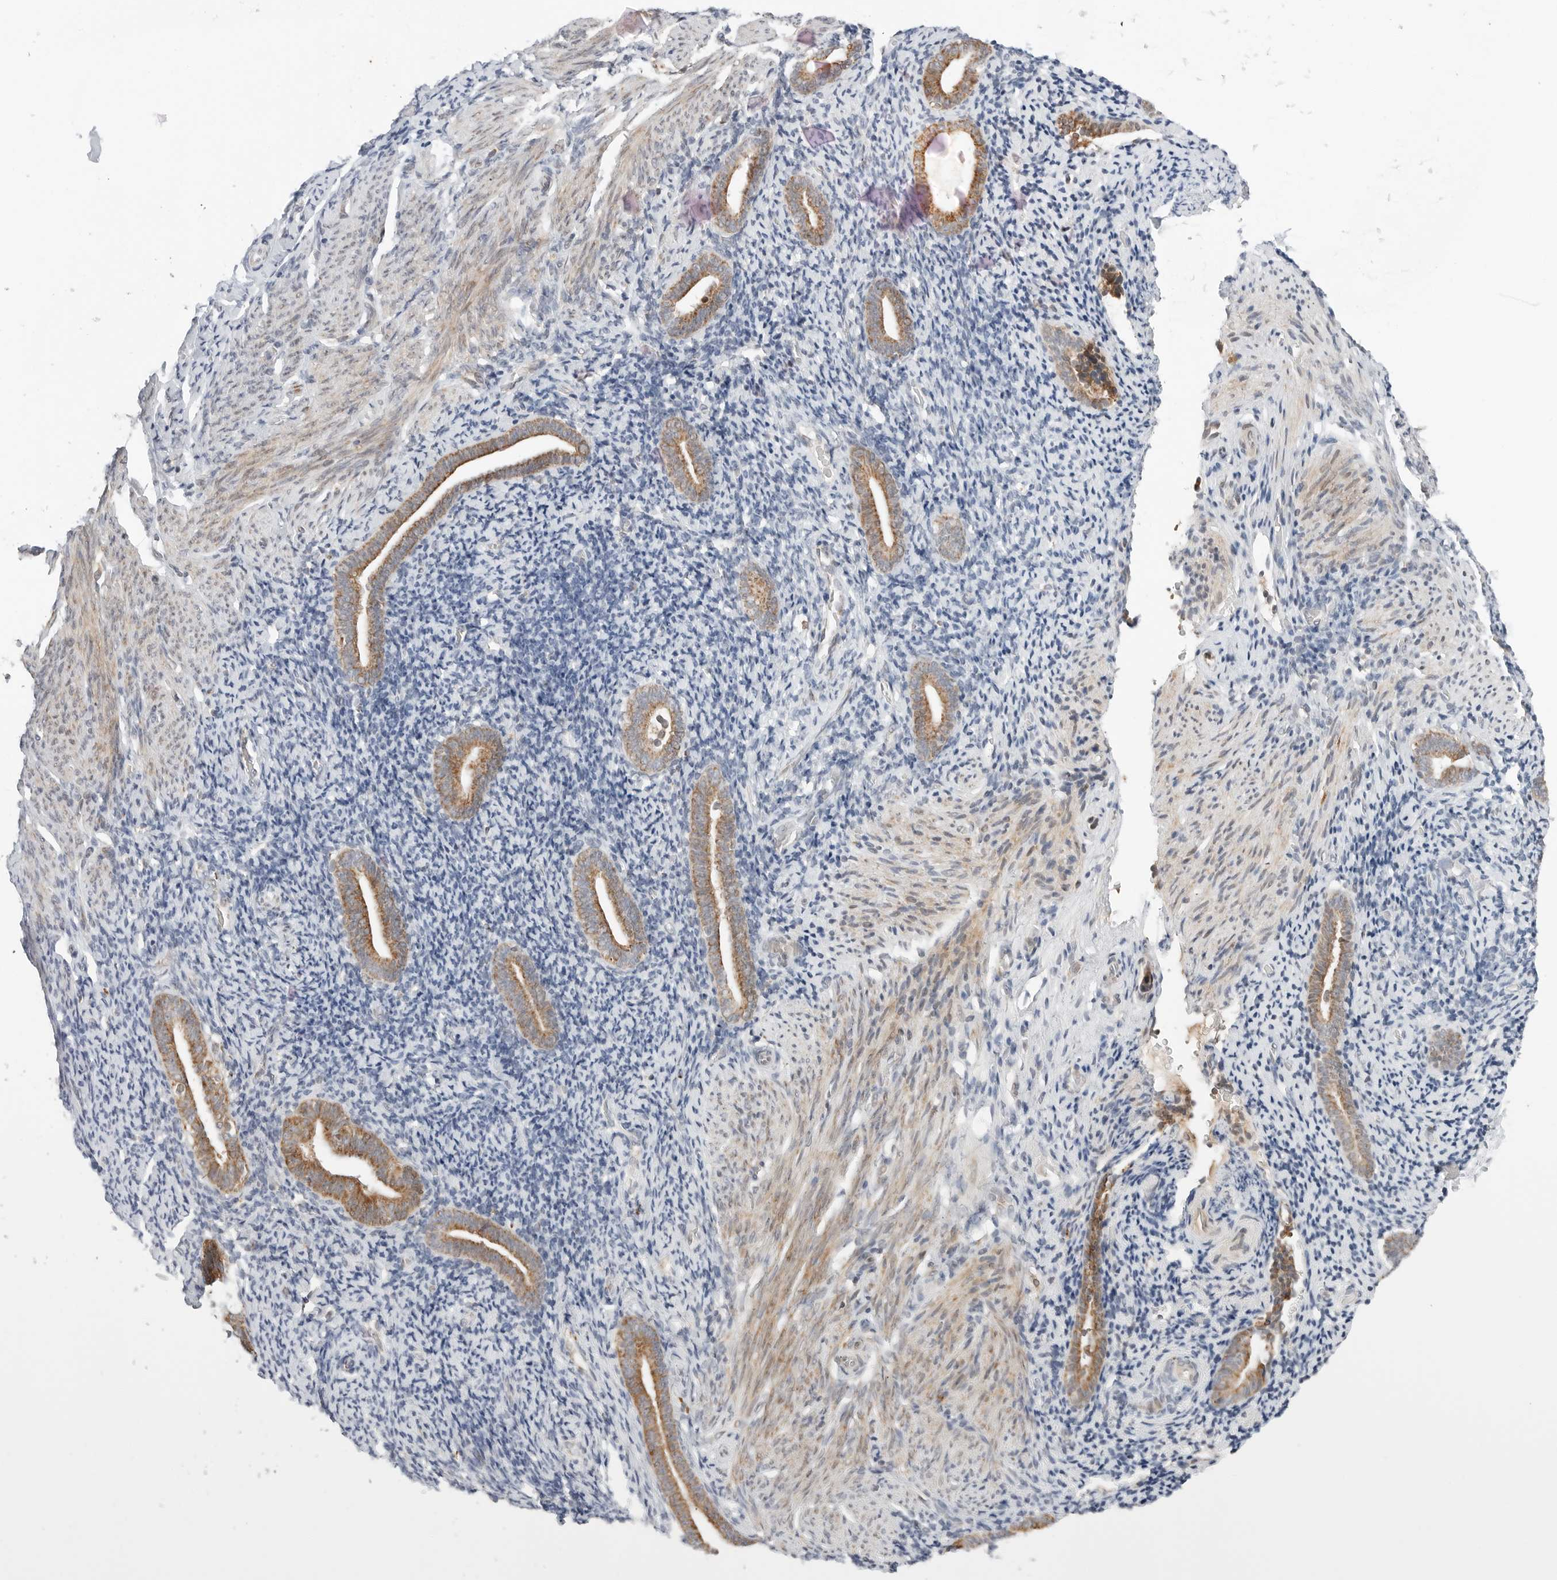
{"staining": {"intensity": "weak", "quantity": "25%-75%", "location": "cytoplasmic/membranous"}, "tissue": "endometrium", "cell_type": "Cells in endometrial stroma", "image_type": "normal", "snomed": [{"axis": "morphology", "description": "Normal tissue, NOS"}, {"axis": "topography", "description": "Endometrium"}], "caption": "About 25%-75% of cells in endometrial stroma in unremarkable endometrium demonstrate weak cytoplasmic/membranous protein expression as visualized by brown immunohistochemical staining.", "gene": "DYRK4", "patient": {"sex": "female", "age": 51}}